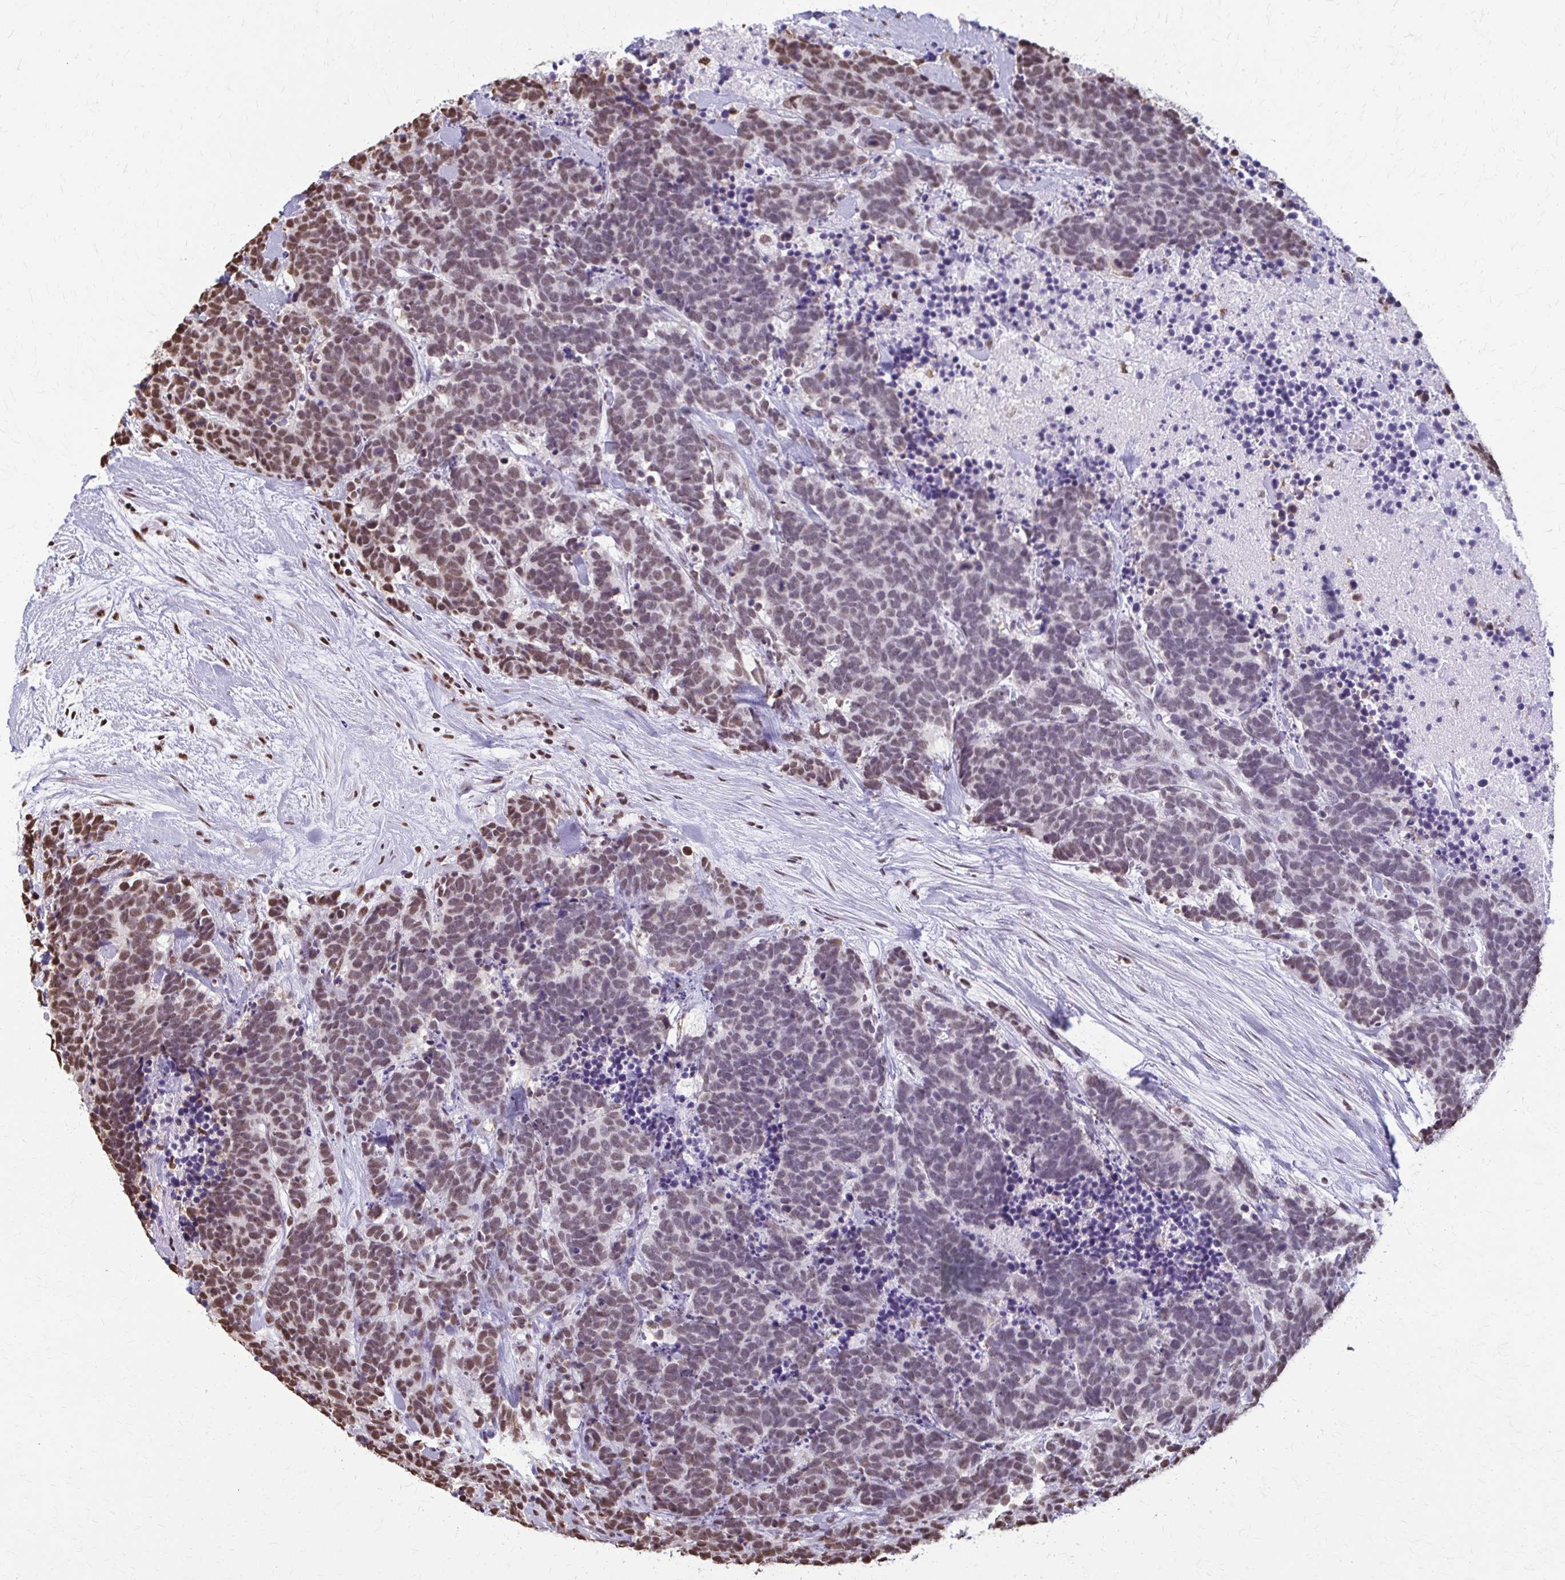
{"staining": {"intensity": "moderate", "quantity": "<25%", "location": "nuclear"}, "tissue": "carcinoid", "cell_type": "Tumor cells", "image_type": "cancer", "snomed": [{"axis": "morphology", "description": "Carcinoma, NOS"}, {"axis": "morphology", "description": "Carcinoid, malignant, NOS"}, {"axis": "topography", "description": "Prostate"}], "caption": "Carcinoid stained with a brown dye exhibits moderate nuclear positive positivity in about <25% of tumor cells.", "gene": "SNRPA", "patient": {"sex": "male", "age": 57}}